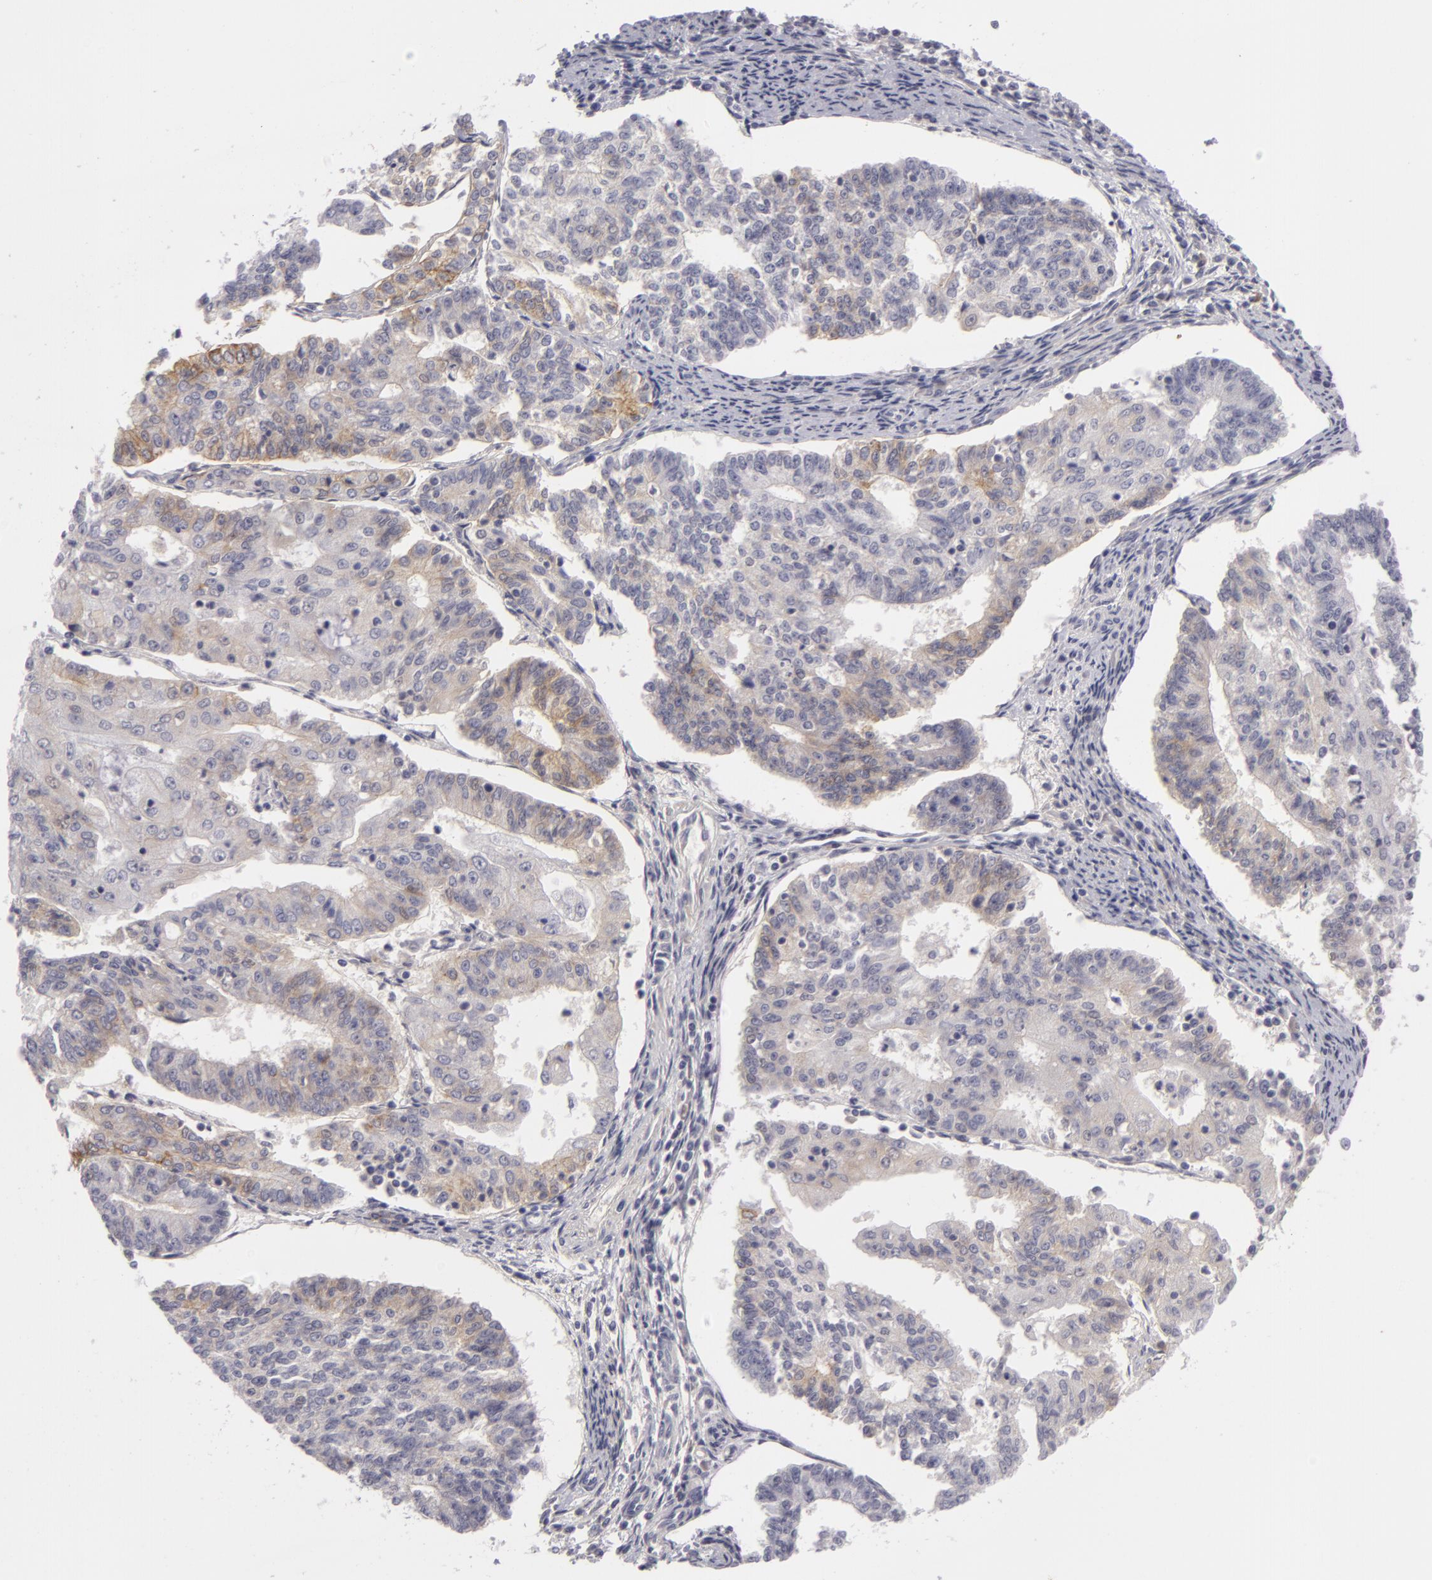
{"staining": {"intensity": "moderate", "quantity": "<25%", "location": "cytoplasmic/membranous"}, "tissue": "endometrial cancer", "cell_type": "Tumor cells", "image_type": "cancer", "snomed": [{"axis": "morphology", "description": "Adenocarcinoma, NOS"}, {"axis": "topography", "description": "Endometrium"}], "caption": "A low amount of moderate cytoplasmic/membranous expression is appreciated in approximately <25% of tumor cells in adenocarcinoma (endometrial) tissue.", "gene": "NLGN4X", "patient": {"sex": "female", "age": 56}}